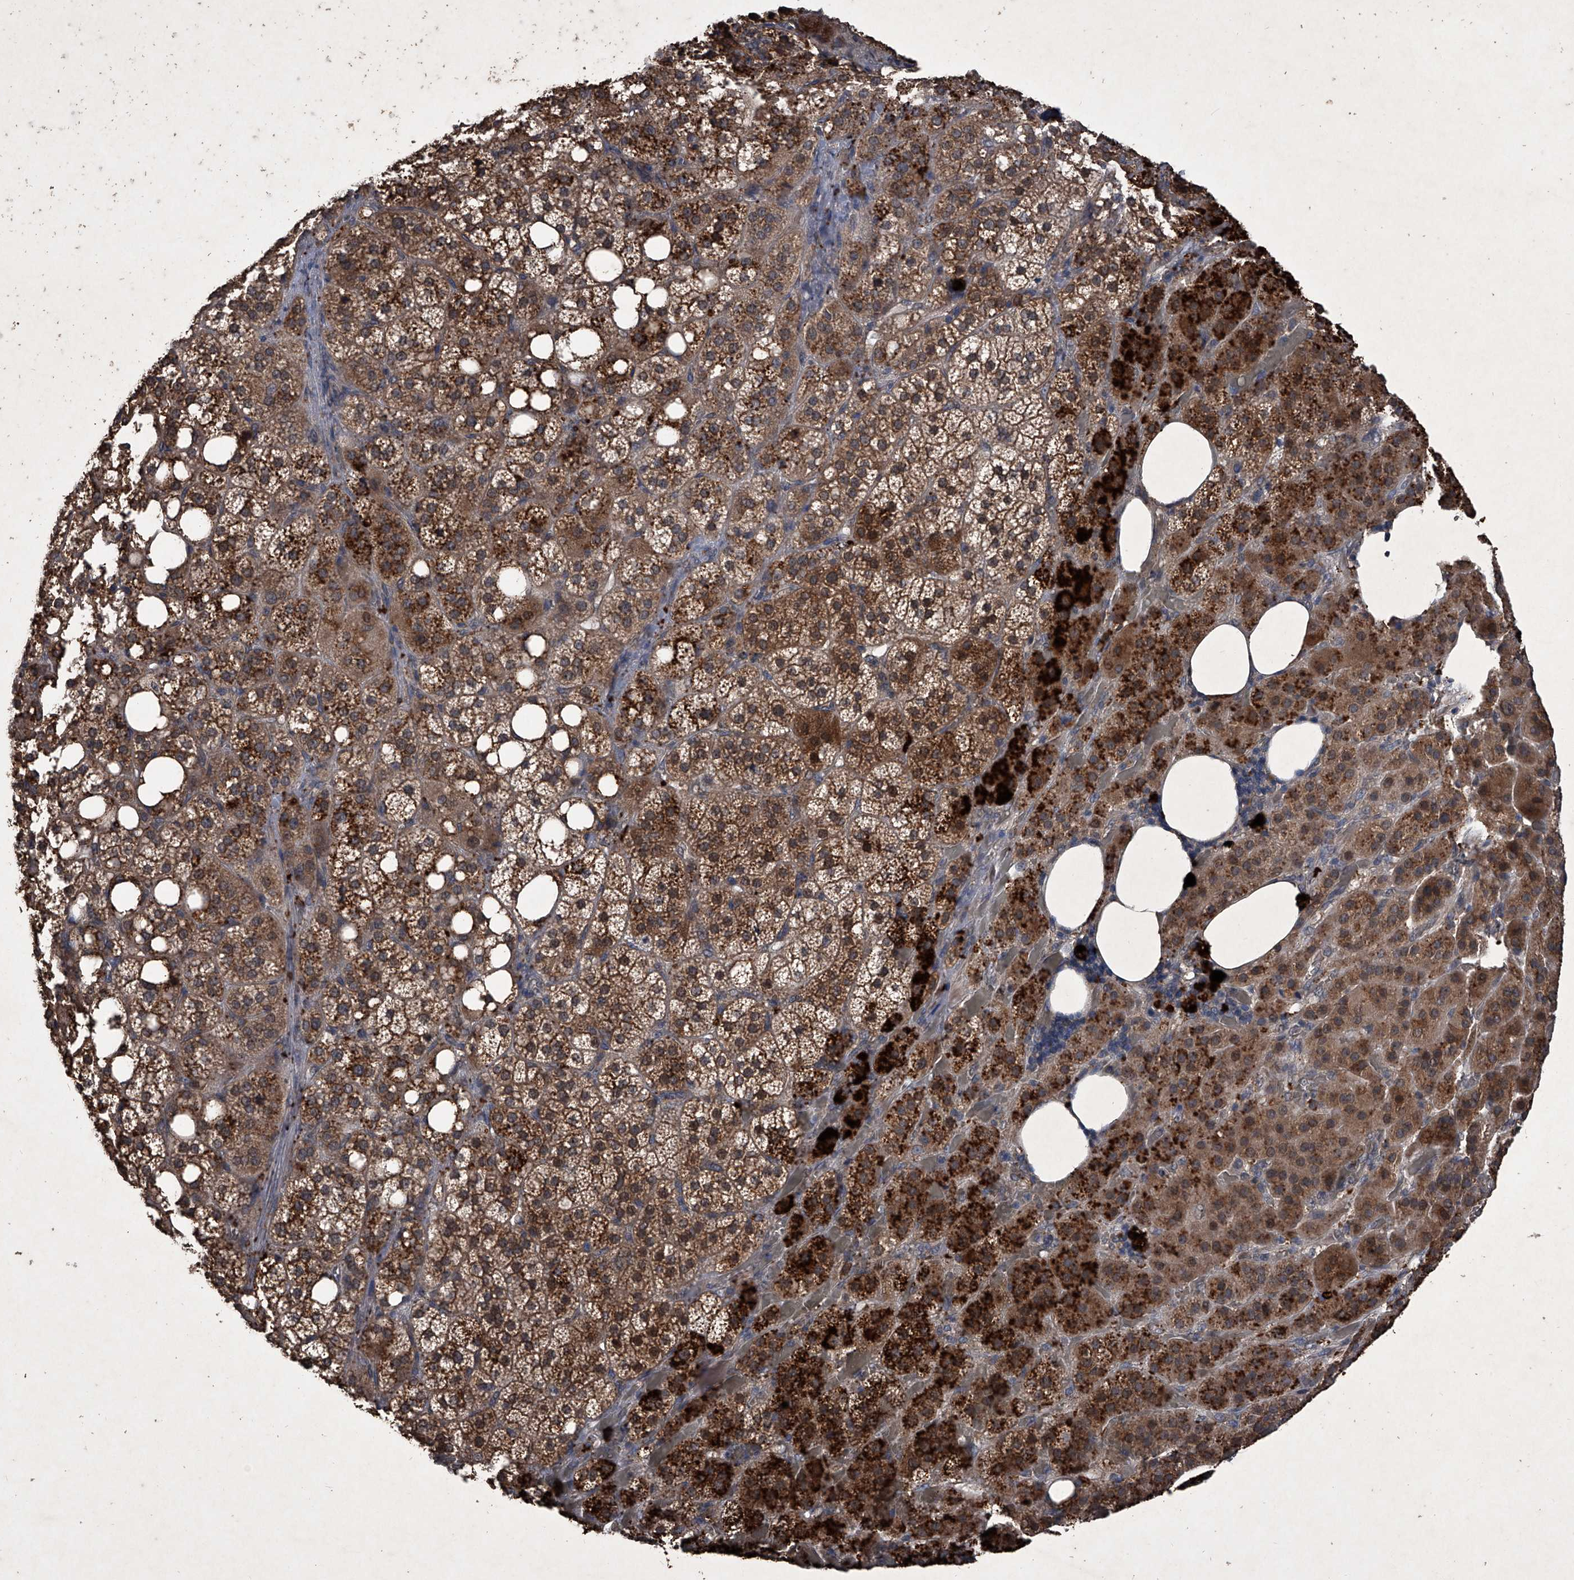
{"staining": {"intensity": "strong", "quantity": ">75%", "location": "cytoplasmic/membranous"}, "tissue": "adrenal gland", "cell_type": "Glandular cells", "image_type": "normal", "snomed": [{"axis": "morphology", "description": "Normal tissue, NOS"}, {"axis": "topography", "description": "Adrenal gland"}], "caption": "Glandular cells demonstrate high levels of strong cytoplasmic/membranous staining in about >75% of cells in unremarkable adrenal gland.", "gene": "MAPKAP1", "patient": {"sex": "female", "age": 59}}